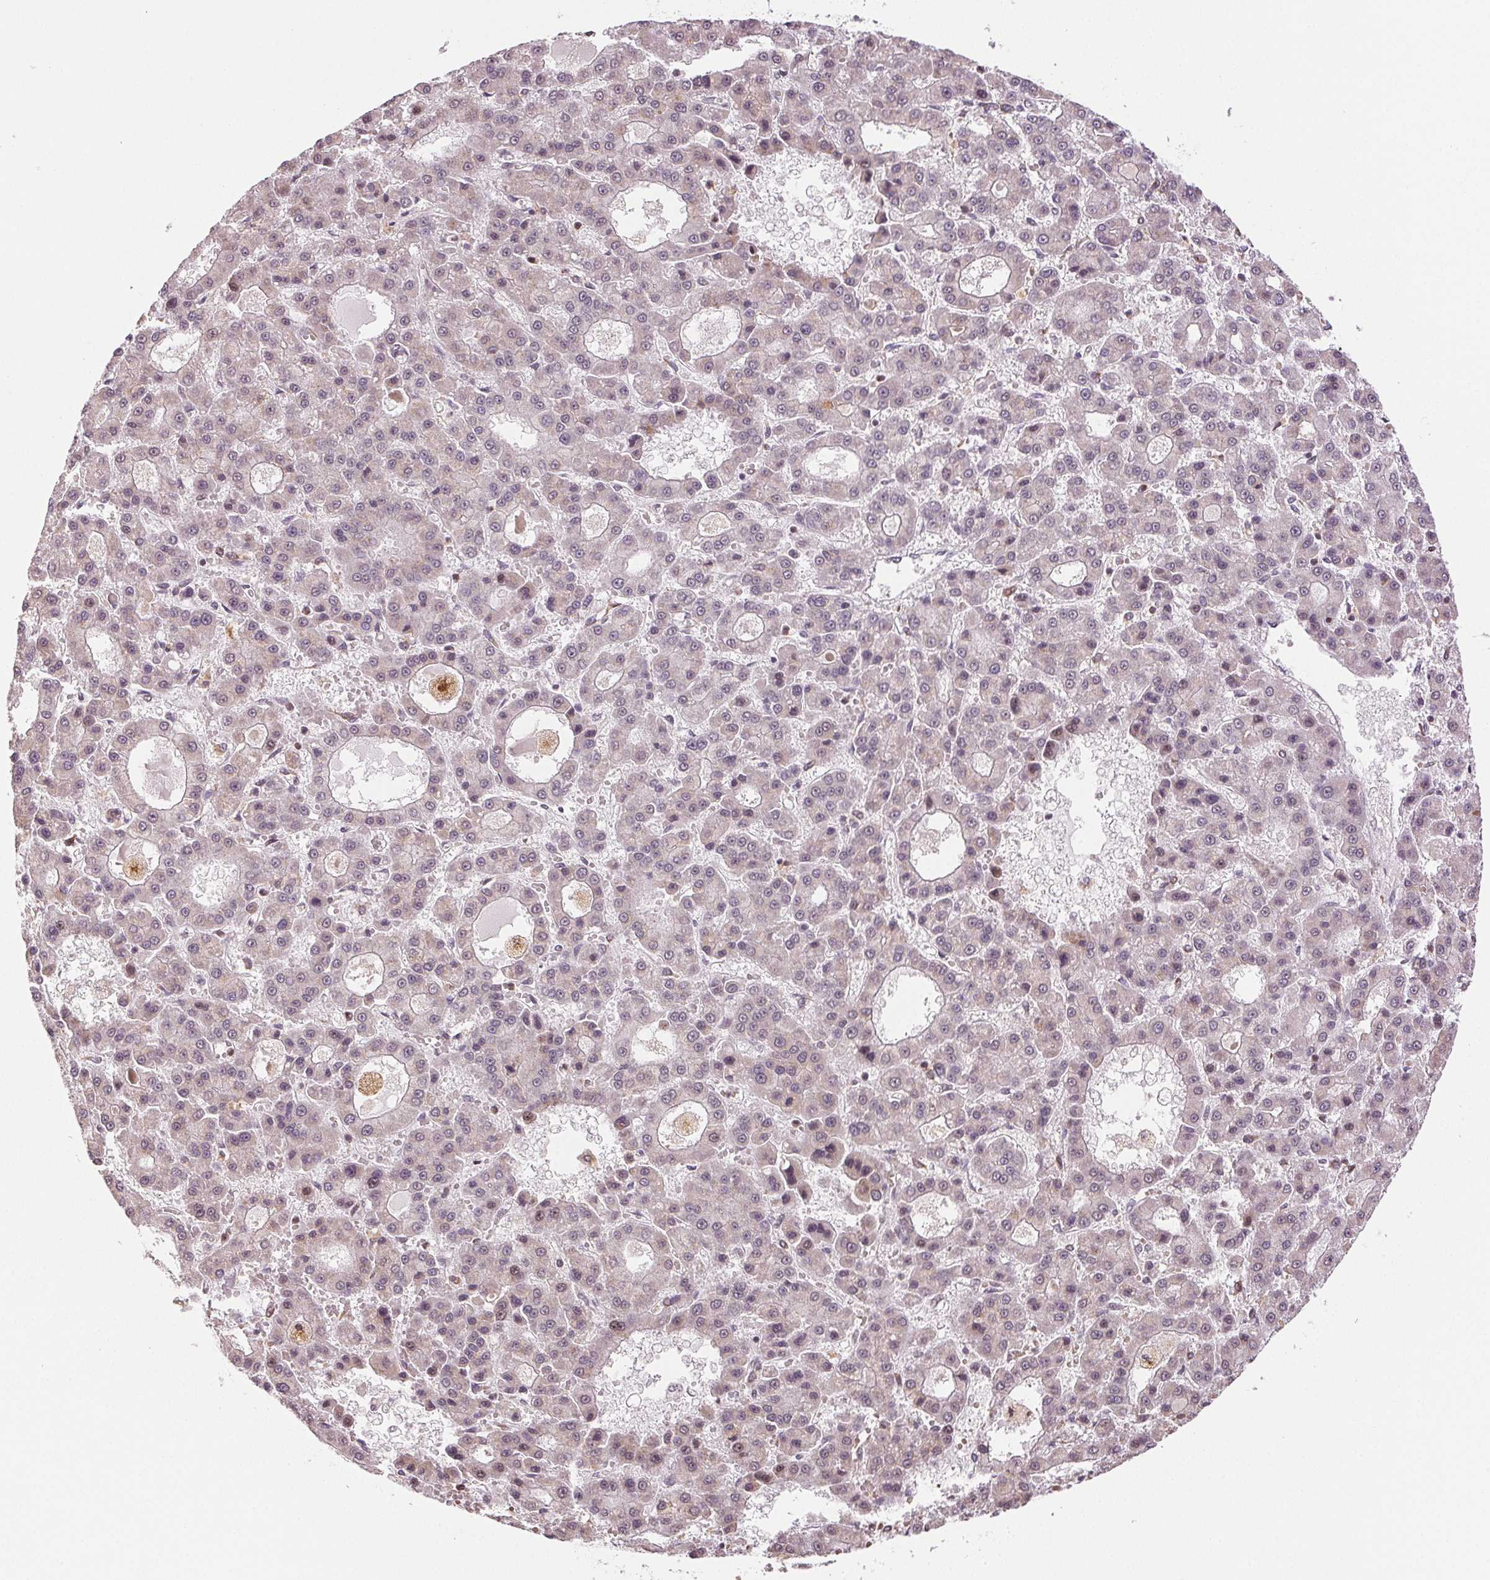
{"staining": {"intensity": "weak", "quantity": "25%-75%", "location": "nuclear"}, "tissue": "liver cancer", "cell_type": "Tumor cells", "image_type": "cancer", "snomed": [{"axis": "morphology", "description": "Carcinoma, Hepatocellular, NOS"}, {"axis": "topography", "description": "Liver"}], "caption": "Immunohistochemistry image of neoplastic tissue: human liver hepatocellular carcinoma stained using immunohistochemistry demonstrates low levels of weak protein expression localized specifically in the nuclear of tumor cells, appearing as a nuclear brown color.", "gene": "GRHL3", "patient": {"sex": "male", "age": 70}}